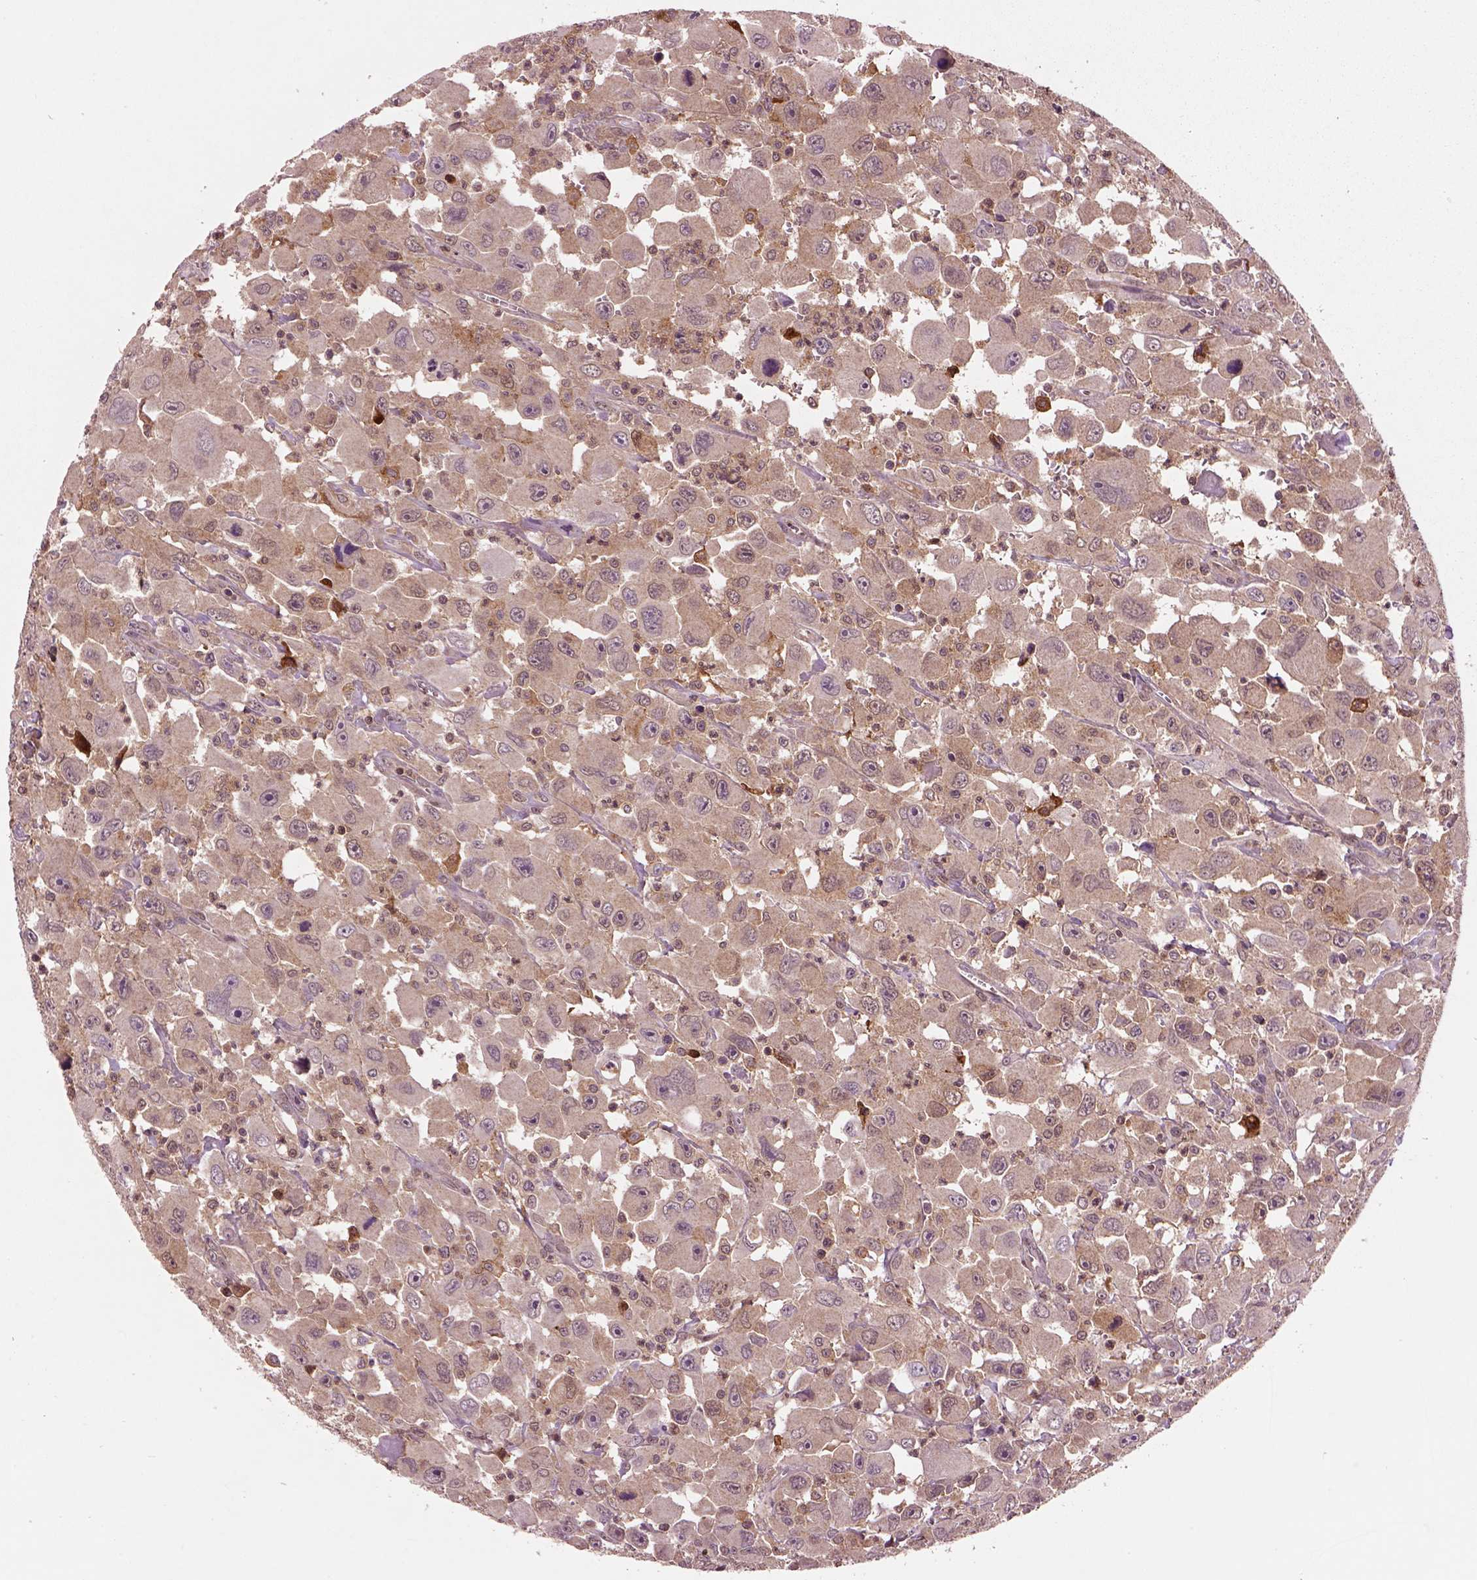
{"staining": {"intensity": "weak", "quantity": ">75%", "location": "cytoplasmic/membranous"}, "tissue": "head and neck cancer", "cell_type": "Tumor cells", "image_type": "cancer", "snomed": [{"axis": "morphology", "description": "Squamous cell carcinoma, NOS"}, {"axis": "morphology", "description": "Squamous cell carcinoma, metastatic, NOS"}, {"axis": "topography", "description": "Oral tissue"}, {"axis": "topography", "description": "Head-Neck"}], "caption": "Human head and neck cancer stained for a protein (brown) reveals weak cytoplasmic/membranous positive positivity in approximately >75% of tumor cells.", "gene": "MDP1", "patient": {"sex": "female", "age": 85}}